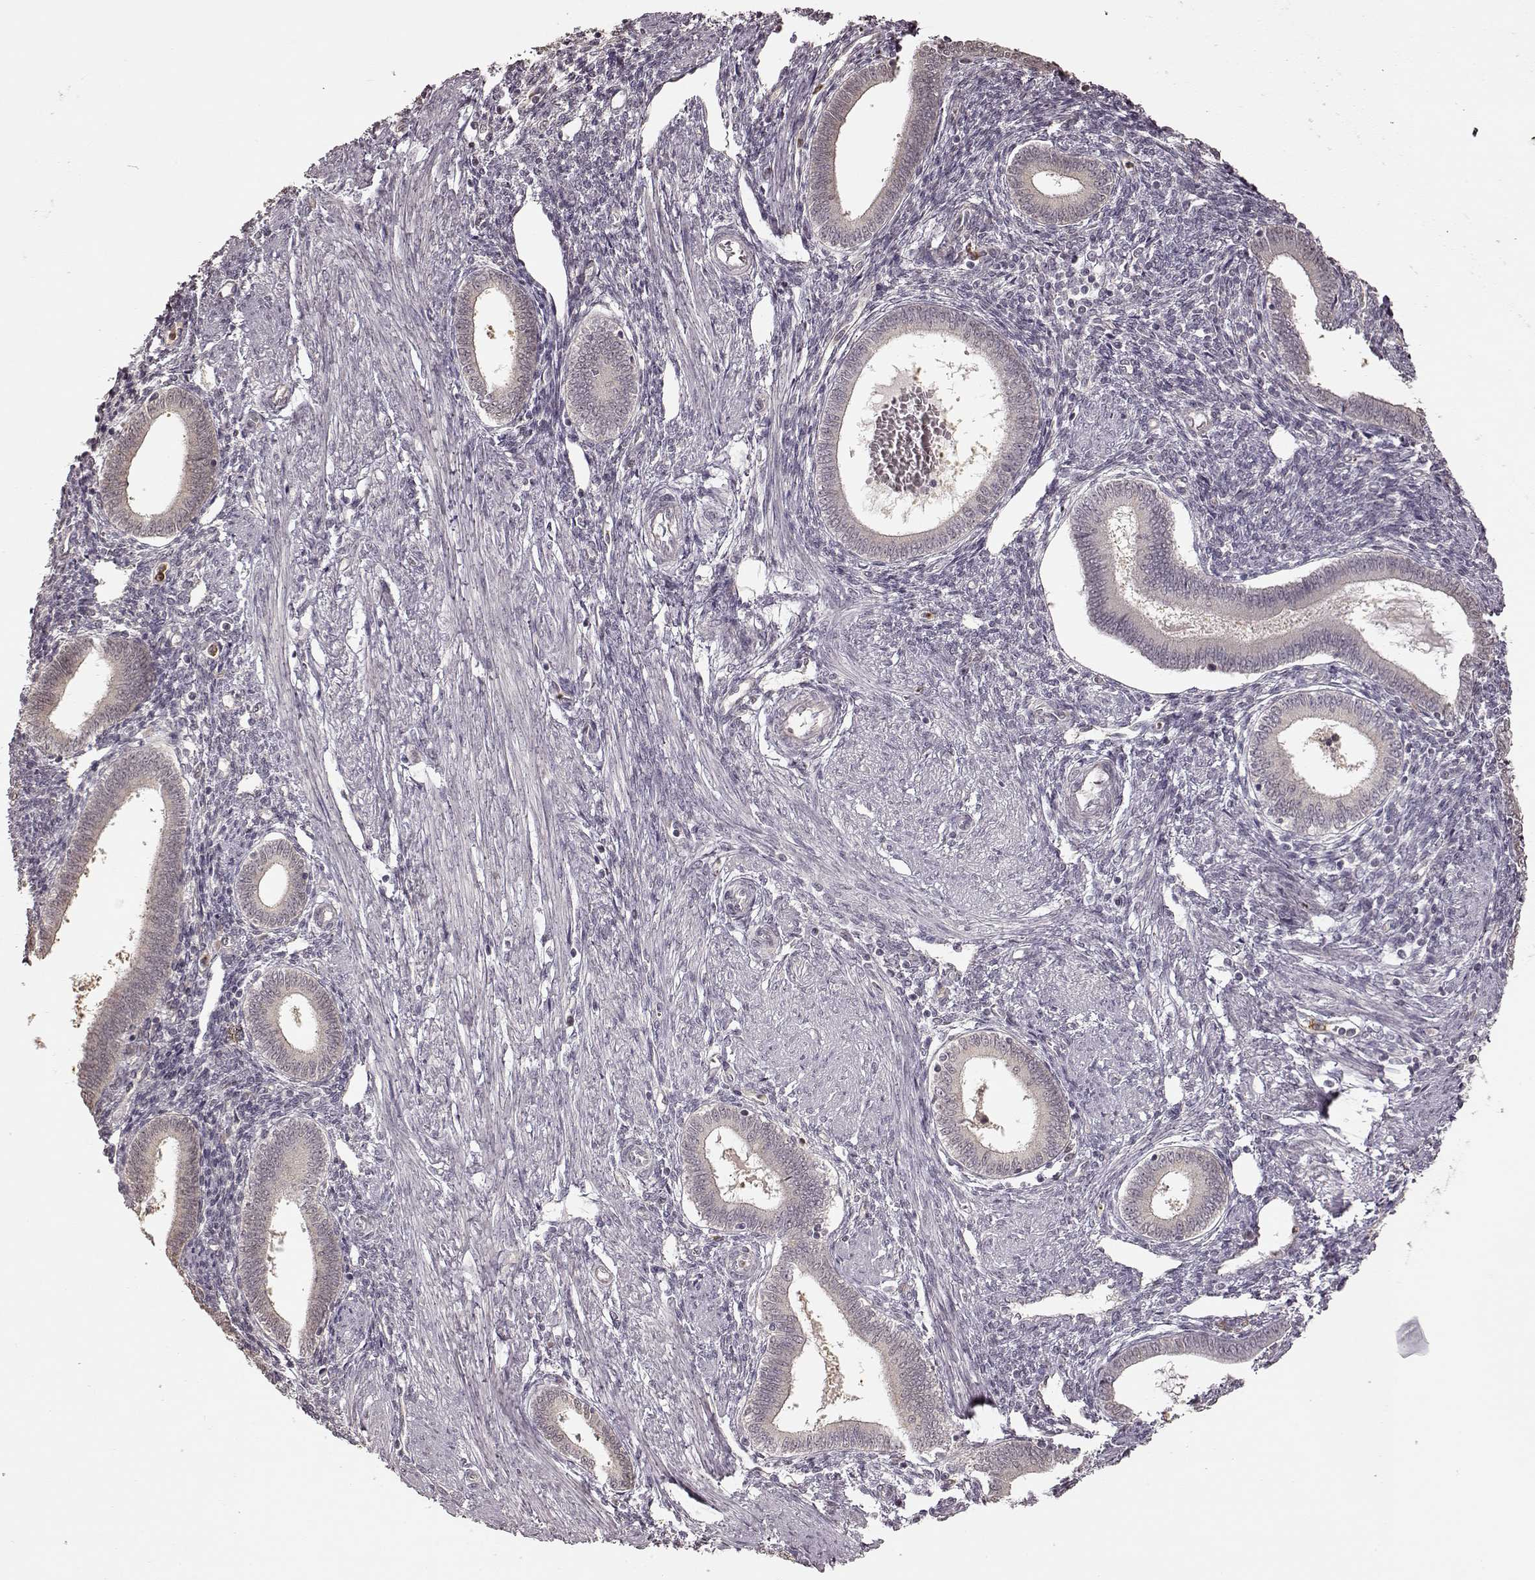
{"staining": {"intensity": "negative", "quantity": "none", "location": "none"}, "tissue": "endometrium", "cell_type": "Cells in endometrial stroma", "image_type": "normal", "snomed": [{"axis": "morphology", "description": "Normal tissue, NOS"}, {"axis": "topography", "description": "Endometrium"}], "caption": "Cells in endometrial stroma are negative for protein expression in benign human endometrium. (Stains: DAB immunohistochemistry with hematoxylin counter stain, Microscopy: brightfield microscopy at high magnification).", "gene": "CRB1", "patient": {"sex": "female", "age": 42}}